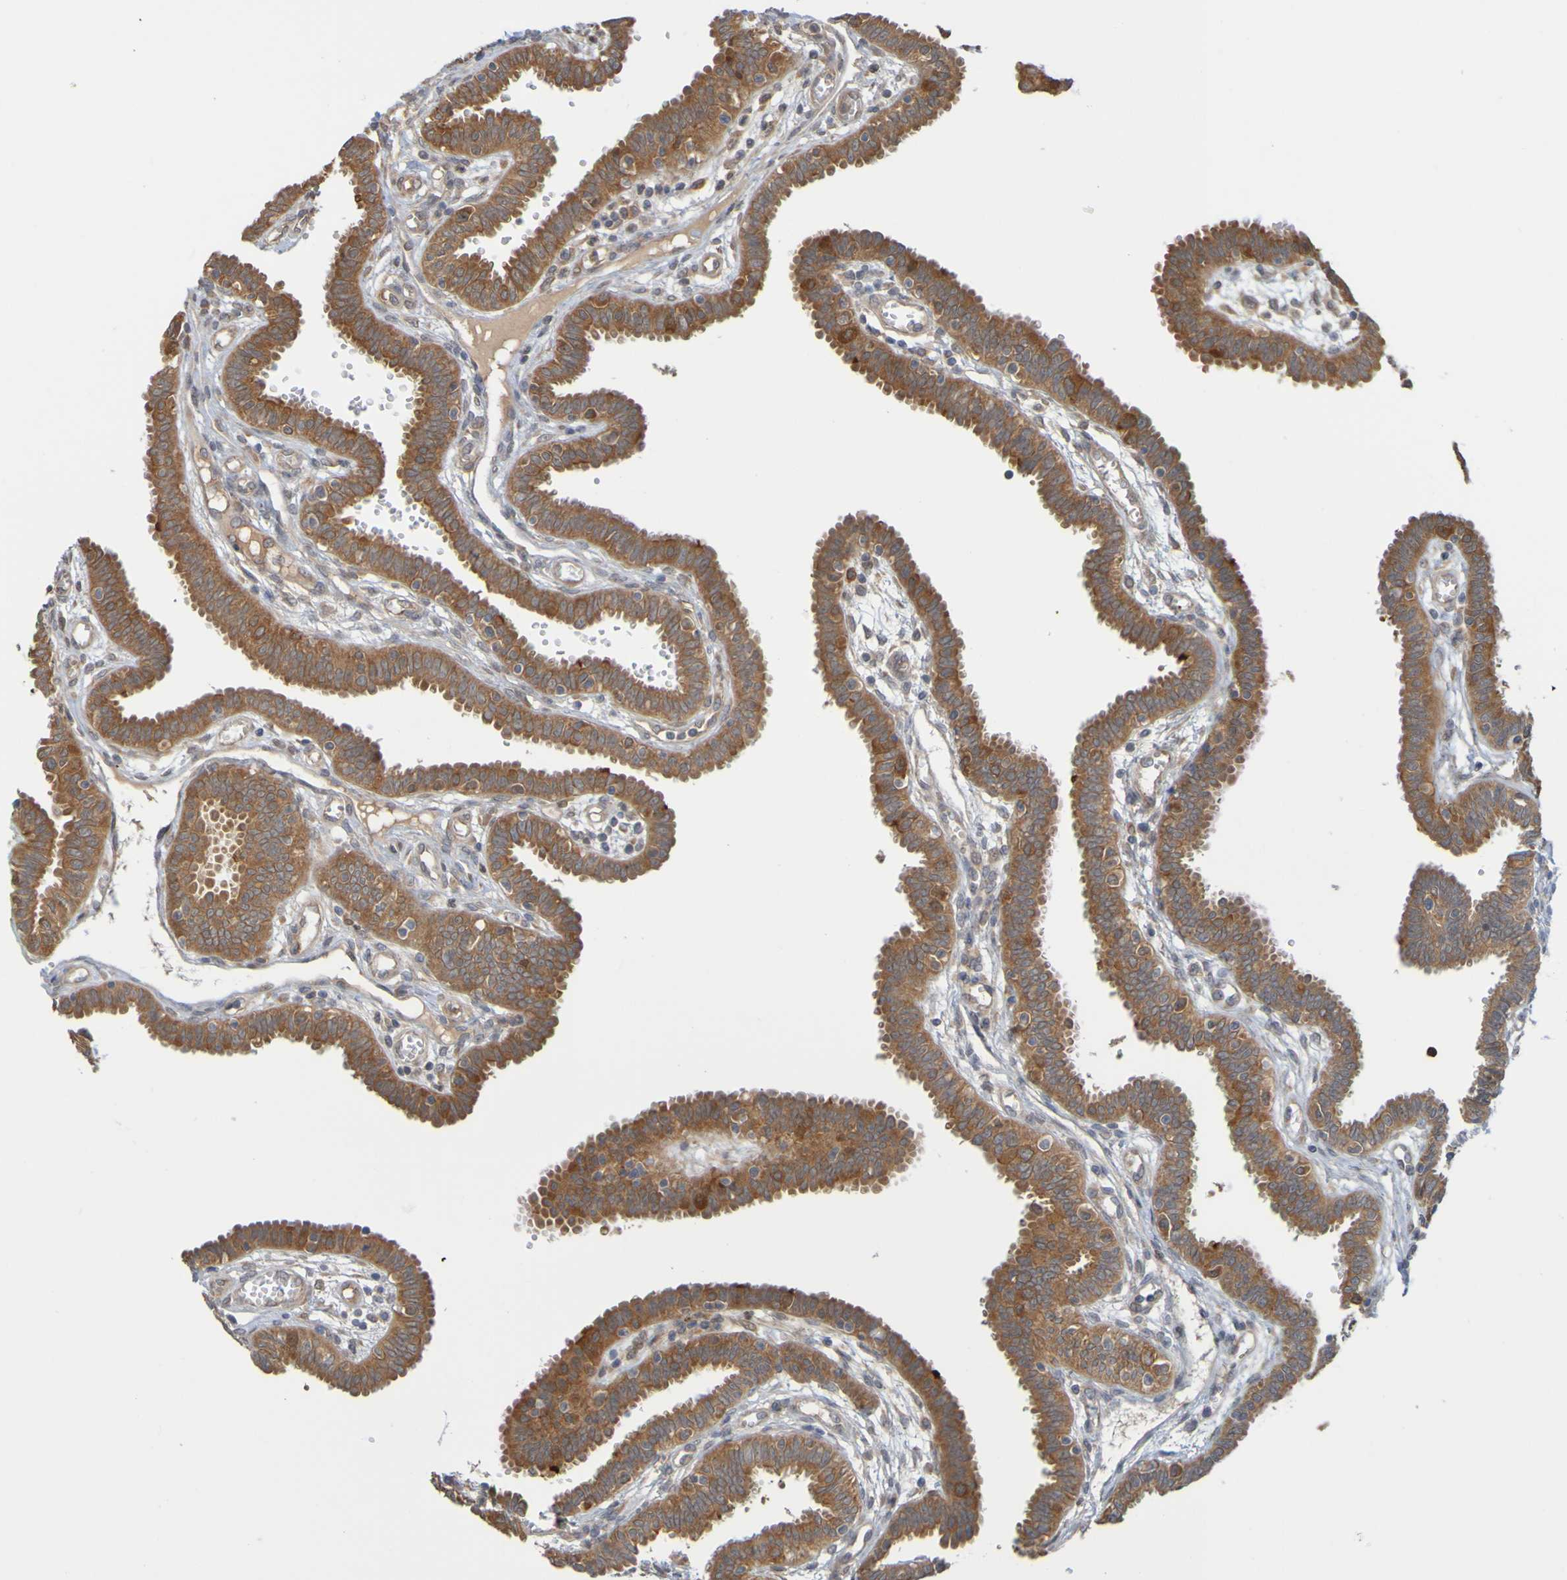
{"staining": {"intensity": "strong", "quantity": ">75%", "location": "cytoplasmic/membranous"}, "tissue": "fallopian tube", "cell_type": "Glandular cells", "image_type": "normal", "snomed": [{"axis": "morphology", "description": "Normal tissue, NOS"}, {"axis": "topography", "description": "Fallopian tube"}], "caption": "Fallopian tube stained with immunohistochemistry exhibits strong cytoplasmic/membranous positivity in approximately >75% of glandular cells. (DAB (3,3'-diaminobenzidine) IHC, brown staining for protein, blue staining for nuclei).", "gene": "NAV2", "patient": {"sex": "female", "age": 32}}